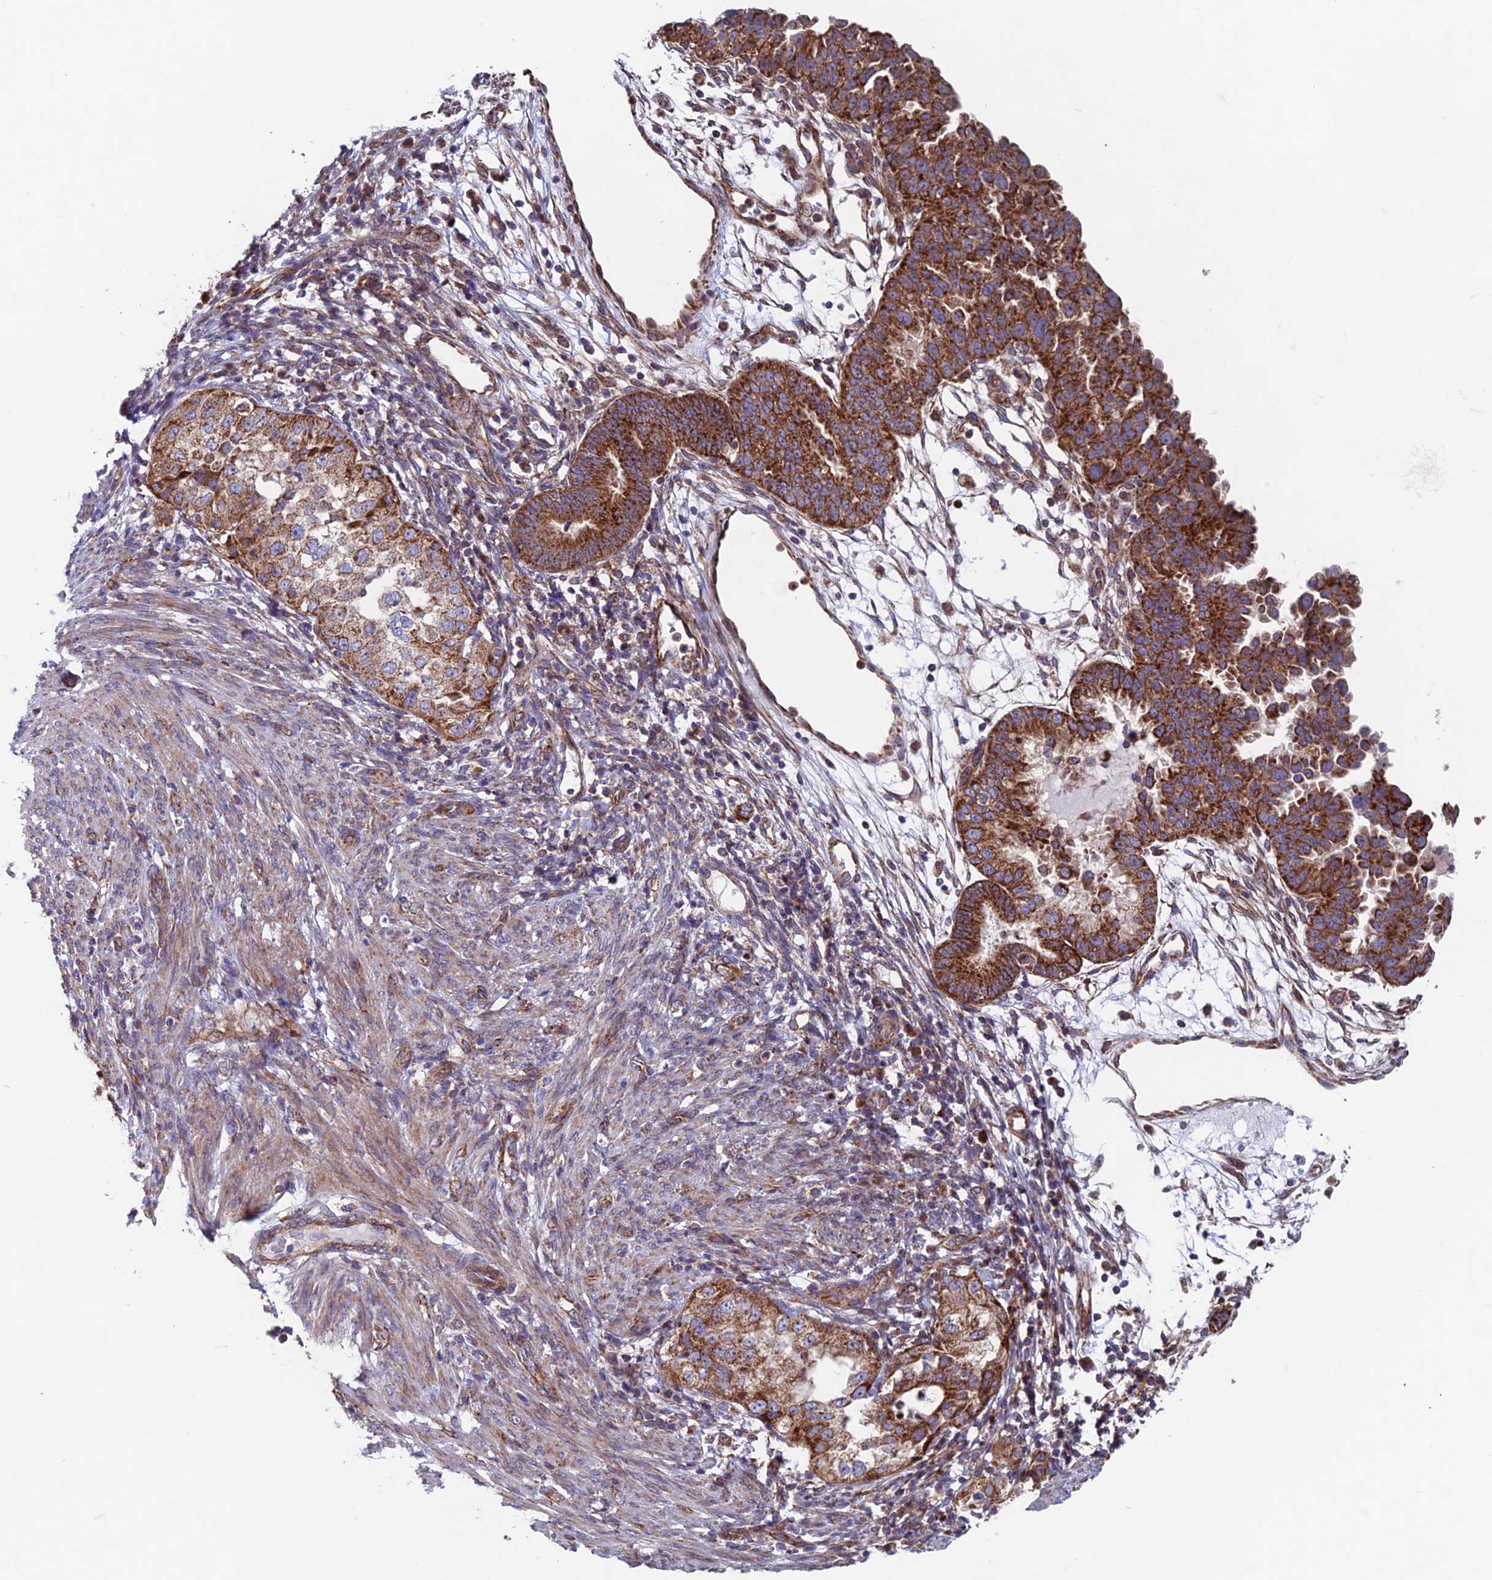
{"staining": {"intensity": "strong", "quantity": ">75%", "location": "cytoplasmic/membranous"}, "tissue": "endometrial cancer", "cell_type": "Tumor cells", "image_type": "cancer", "snomed": [{"axis": "morphology", "description": "Adenocarcinoma, NOS"}, {"axis": "topography", "description": "Endometrium"}], "caption": "Tumor cells show high levels of strong cytoplasmic/membranous staining in about >75% of cells in endometrial adenocarcinoma. The staining was performed using DAB (3,3'-diaminobenzidine), with brown indicating positive protein expression. Nuclei are stained blue with hematoxylin.", "gene": "MRPL1", "patient": {"sex": "female", "age": 85}}